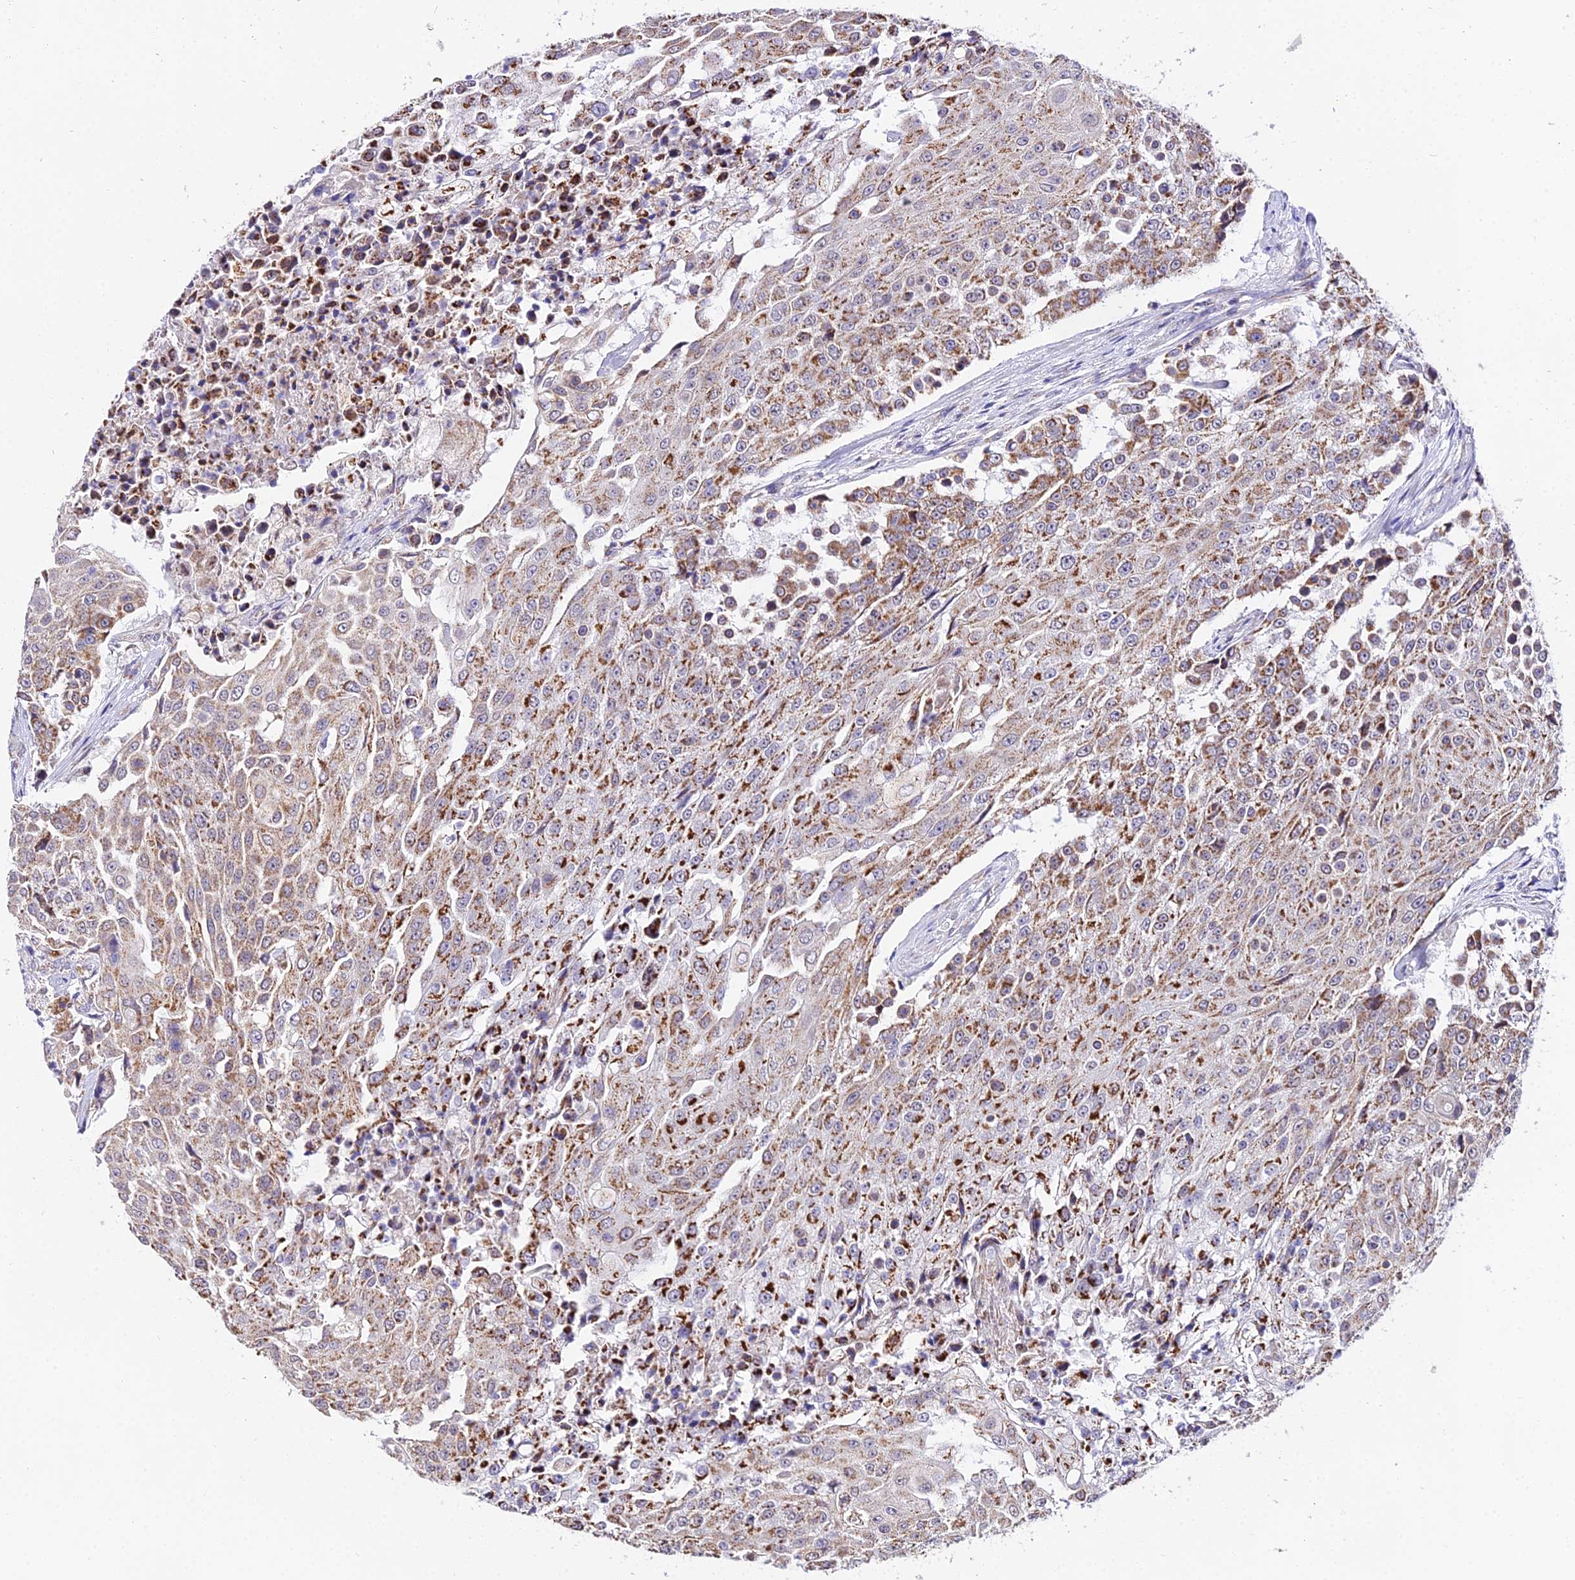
{"staining": {"intensity": "moderate", "quantity": ">75%", "location": "cytoplasmic/membranous"}, "tissue": "urothelial cancer", "cell_type": "Tumor cells", "image_type": "cancer", "snomed": [{"axis": "morphology", "description": "Urothelial carcinoma, High grade"}, {"axis": "topography", "description": "Urinary bladder"}], "caption": "IHC histopathology image of high-grade urothelial carcinoma stained for a protein (brown), which exhibits medium levels of moderate cytoplasmic/membranous staining in approximately >75% of tumor cells.", "gene": "ATP5PB", "patient": {"sex": "female", "age": 63}}